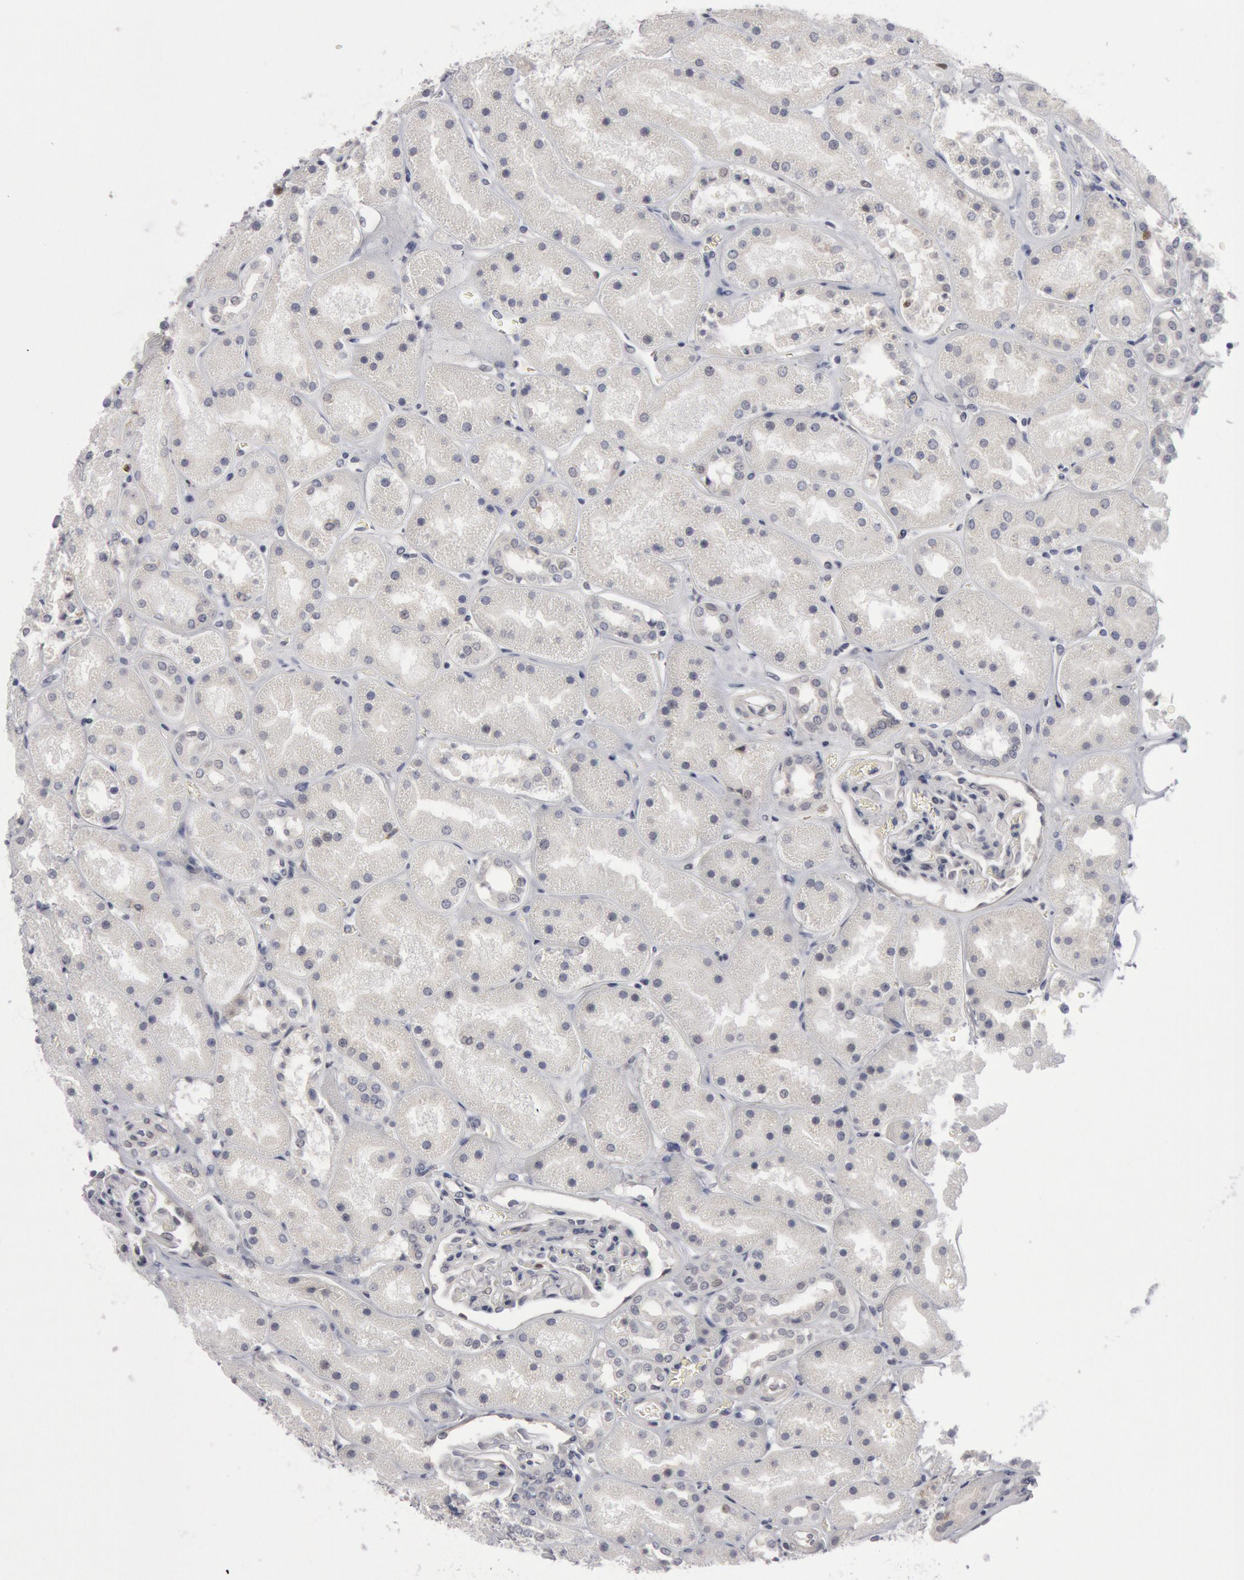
{"staining": {"intensity": "weak", "quantity": "<25%", "location": "none"}, "tissue": "kidney", "cell_type": "Cells in glomeruli", "image_type": "normal", "snomed": [{"axis": "morphology", "description": "Normal tissue, NOS"}, {"axis": "topography", "description": "Kidney"}], "caption": "This micrograph is of benign kidney stained with immunohistochemistry (IHC) to label a protein in brown with the nuclei are counter-stained blue. There is no positivity in cells in glomeruli. Brightfield microscopy of IHC stained with DAB (3,3'-diaminobenzidine) (brown) and hematoxylin (blue), captured at high magnification.", "gene": "WDHD1", "patient": {"sex": "male", "age": 28}}